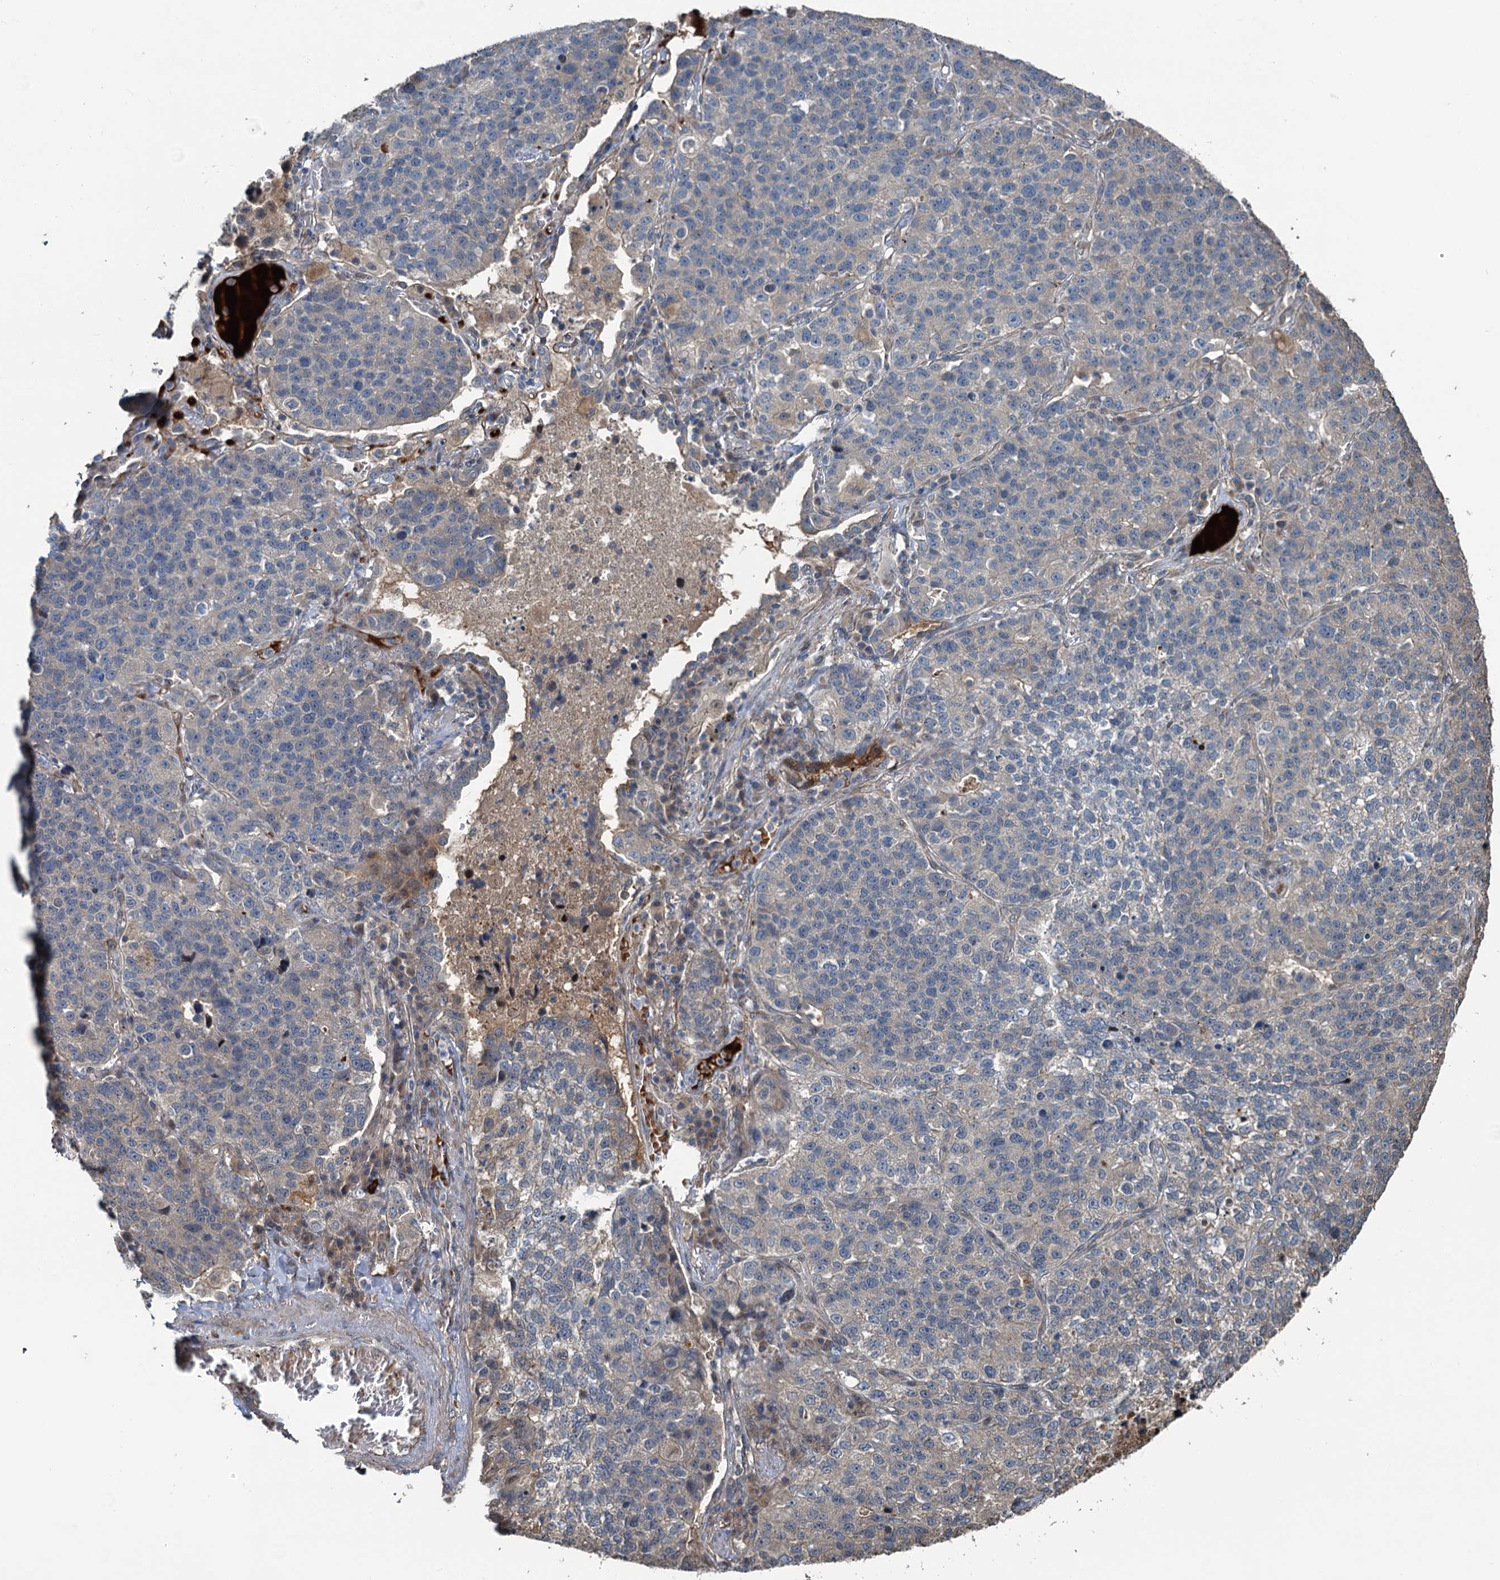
{"staining": {"intensity": "negative", "quantity": "none", "location": "none"}, "tissue": "lung cancer", "cell_type": "Tumor cells", "image_type": "cancer", "snomed": [{"axis": "morphology", "description": "Adenocarcinoma, NOS"}, {"axis": "topography", "description": "Lung"}], "caption": "This photomicrograph is of lung cancer (adenocarcinoma) stained with IHC to label a protein in brown with the nuclei are counter-stained blue. There is no positivity in tumor cells.", "gene": "TEDC1", "patient": {"sex": "male", "age": 49}}